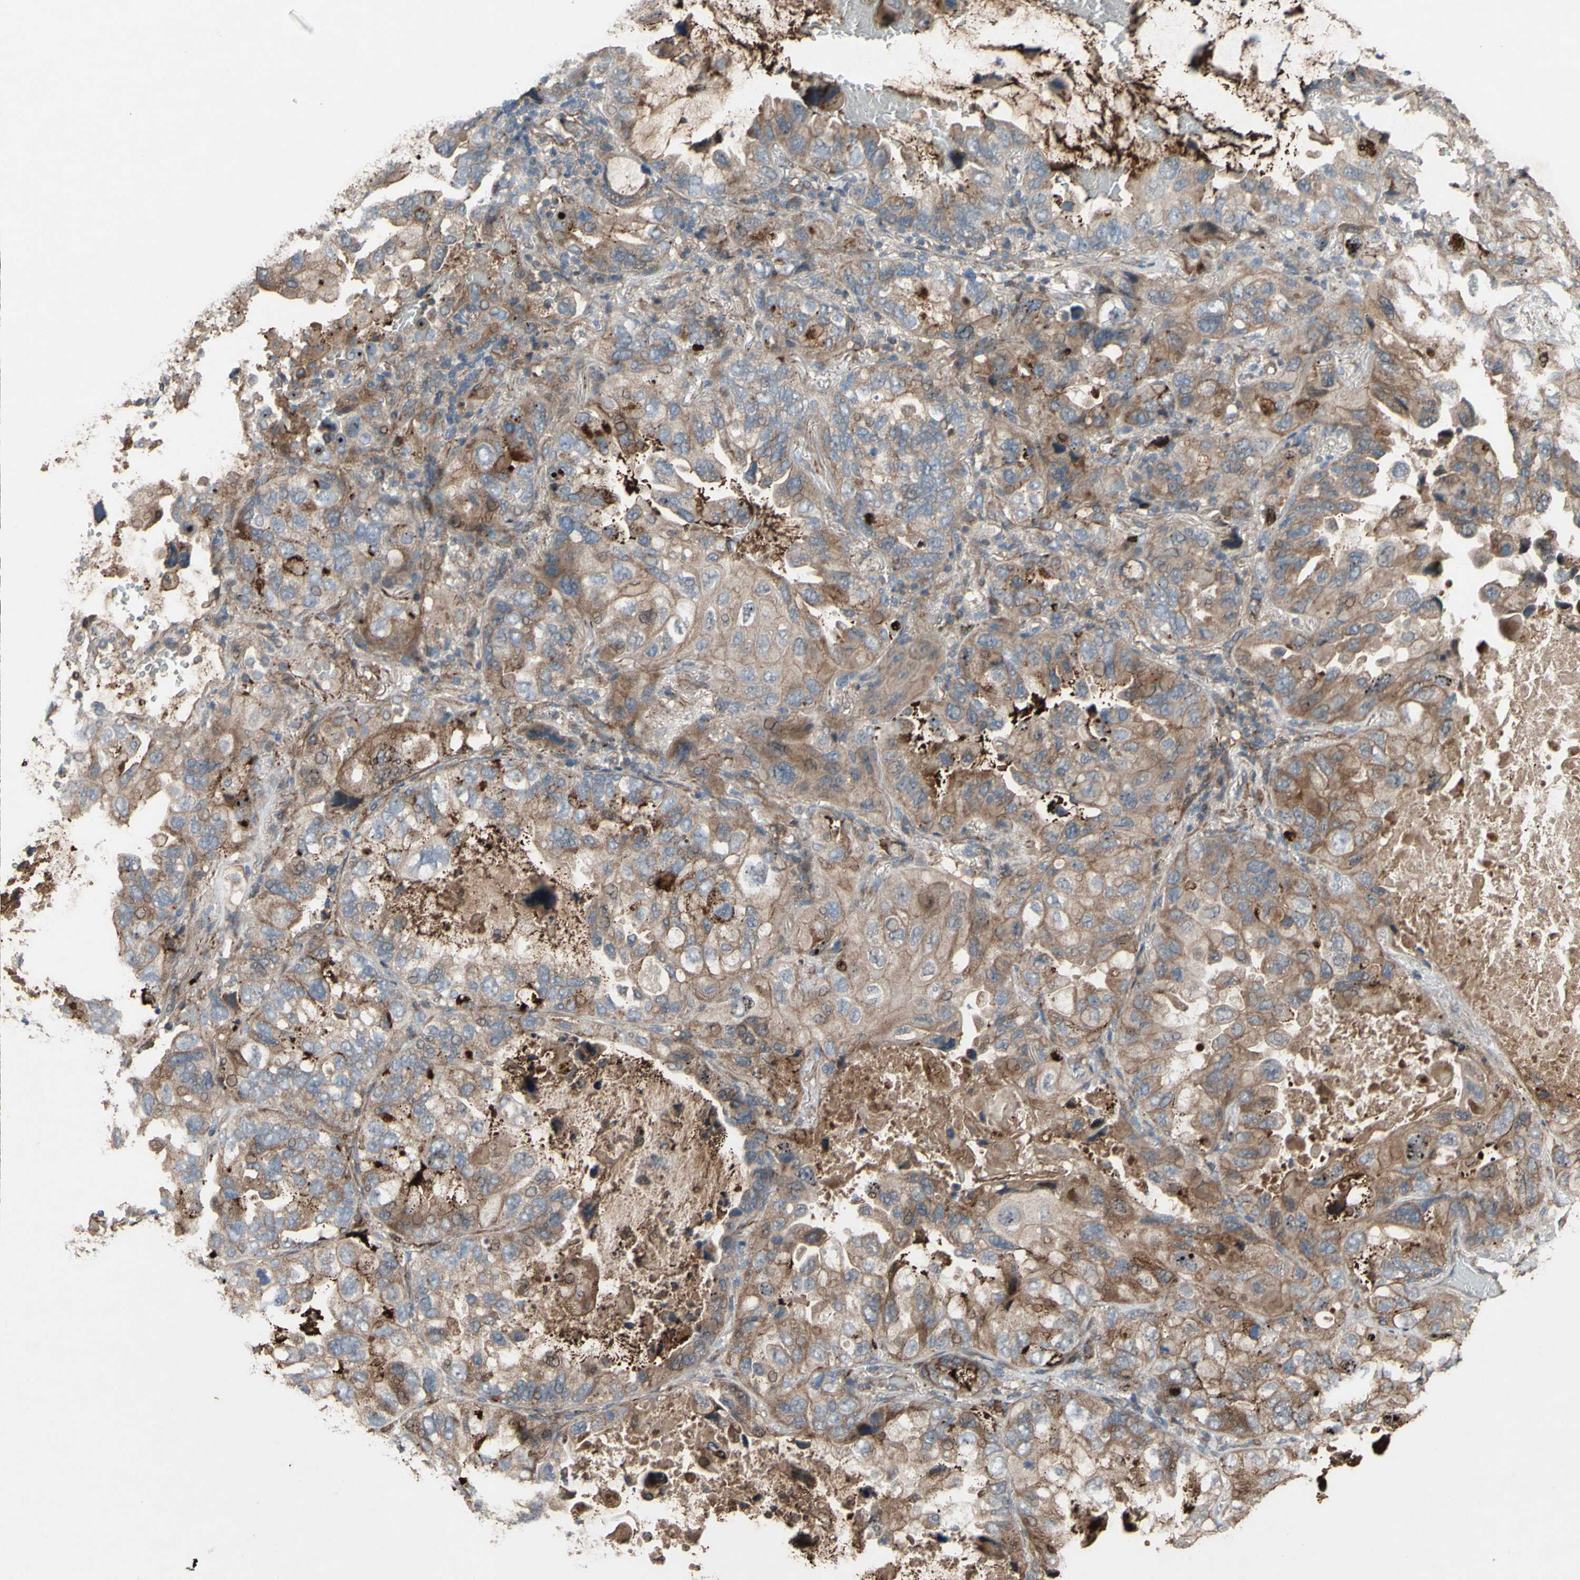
{"staining": {"intensity": "moderate", "quantity": ">75%", "location": "cytoplasmic/membranous"}, "tissue": "lung cancer", "cell_type": "Tumor cells", "image_type": "cancer", "snomed": [{"axis": "morphology", "description": "Squamous cell carcinoma, NOS"}, {"axis": "topography", "description": "Lung"}], "caption": "A photomicrograph of lung squamous cell carcinoma stained for a protein exhibits moderate cytoplasmic/membranous brown staining in tumor cells. (DAB = brown stain, brightfield microscopy at high magnification).", "gene": "SHROOM4", "patient": {"sex": "female", "age": 73}}